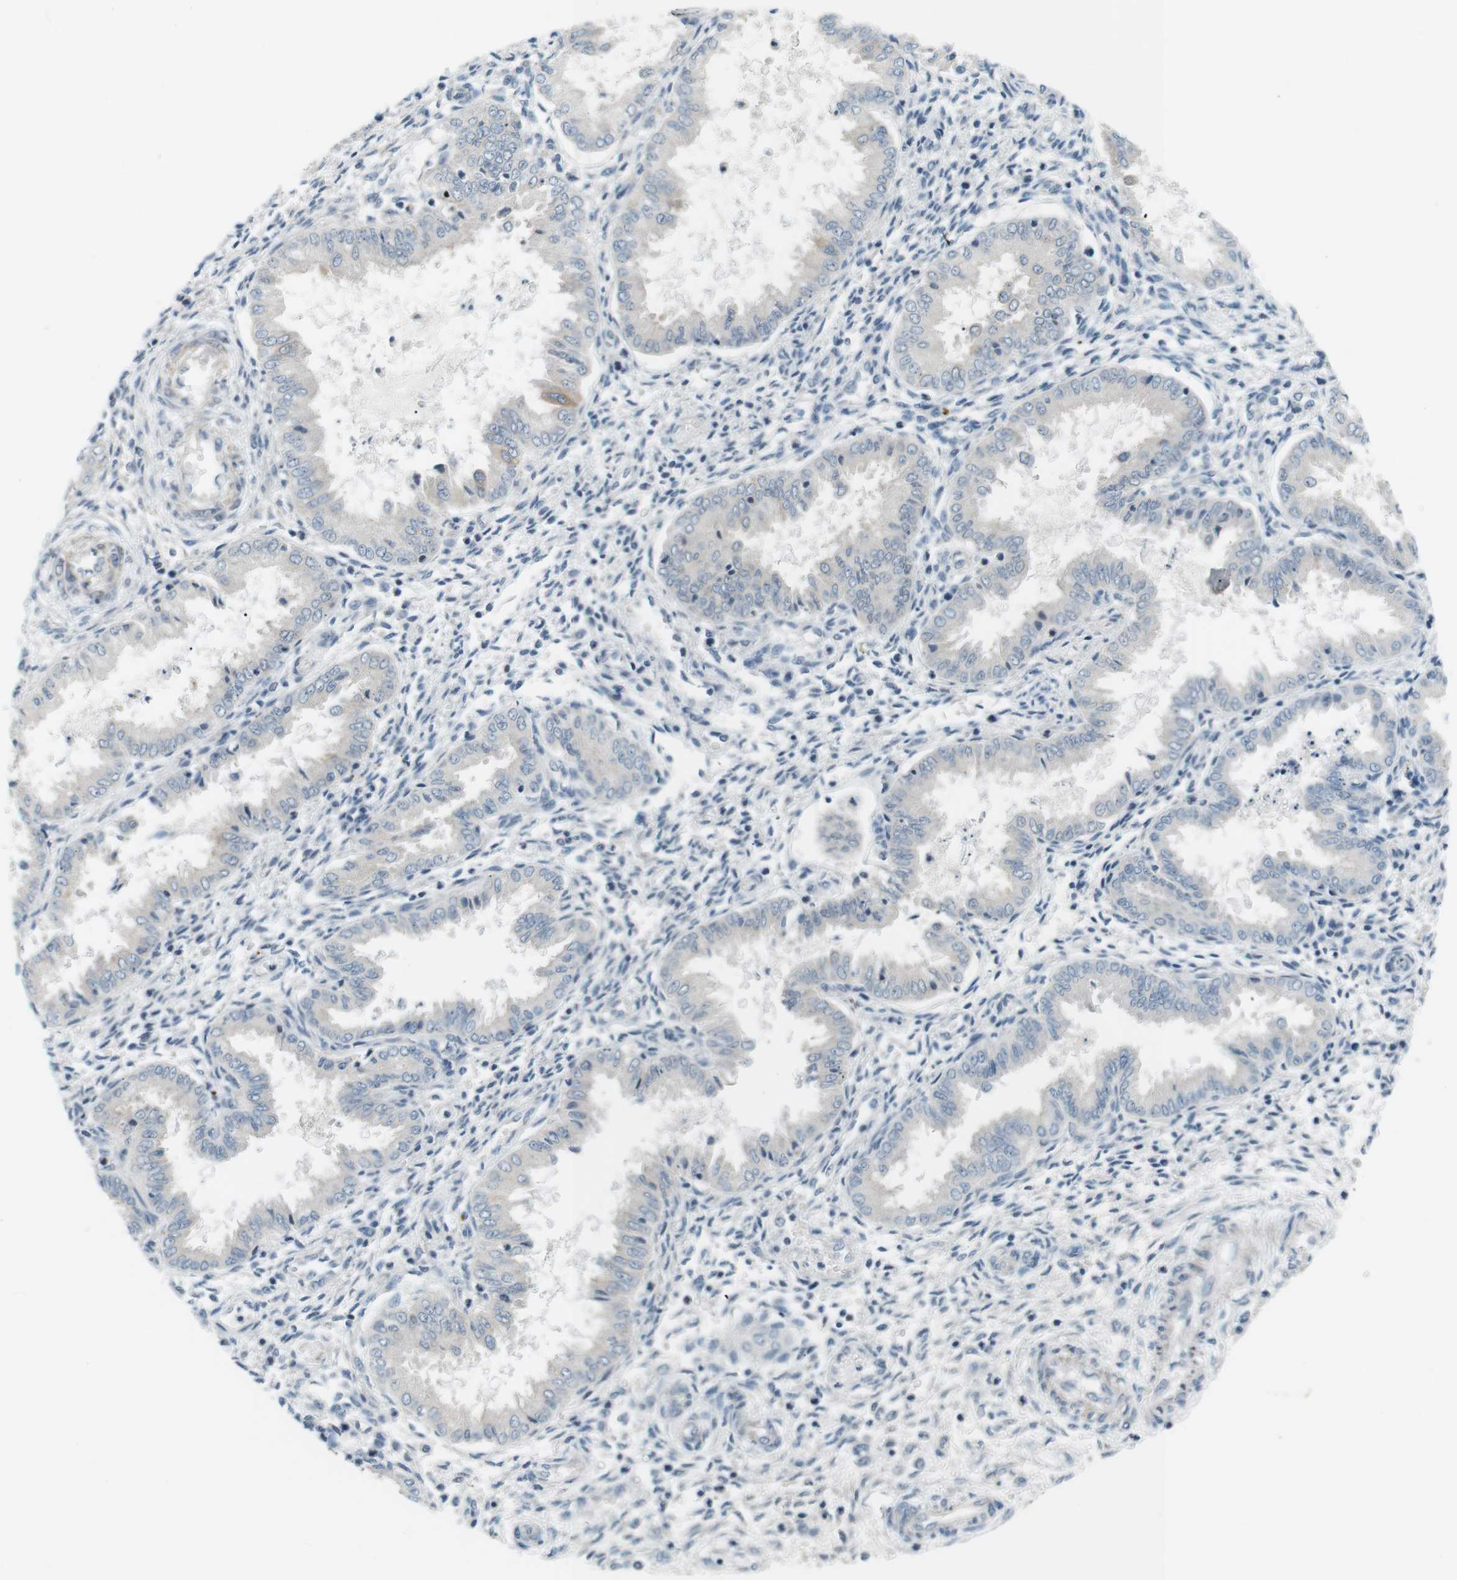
{"staining": {"intensity": "negative", "quantity": "none", "location": "none"}, "tissue": "endometrium", "cell_type": "Cells in endometrial stroma", "image_type": "normal", "snomed": [{"axis": "morphology", "description": "Normal tissue, NOS"}, {"axis": "topography", "description": "Endometrium"}], "caption": "Immunohistochemistry histopathology image of normal endometrium stained for a protein (brown), which shows no positivity in cells in endometrial stroma. (DAB immunohistochemistry with hematoxylin counter stain).", "gene": "RTN3", "patient": {"sex": "female", "age": 33}}